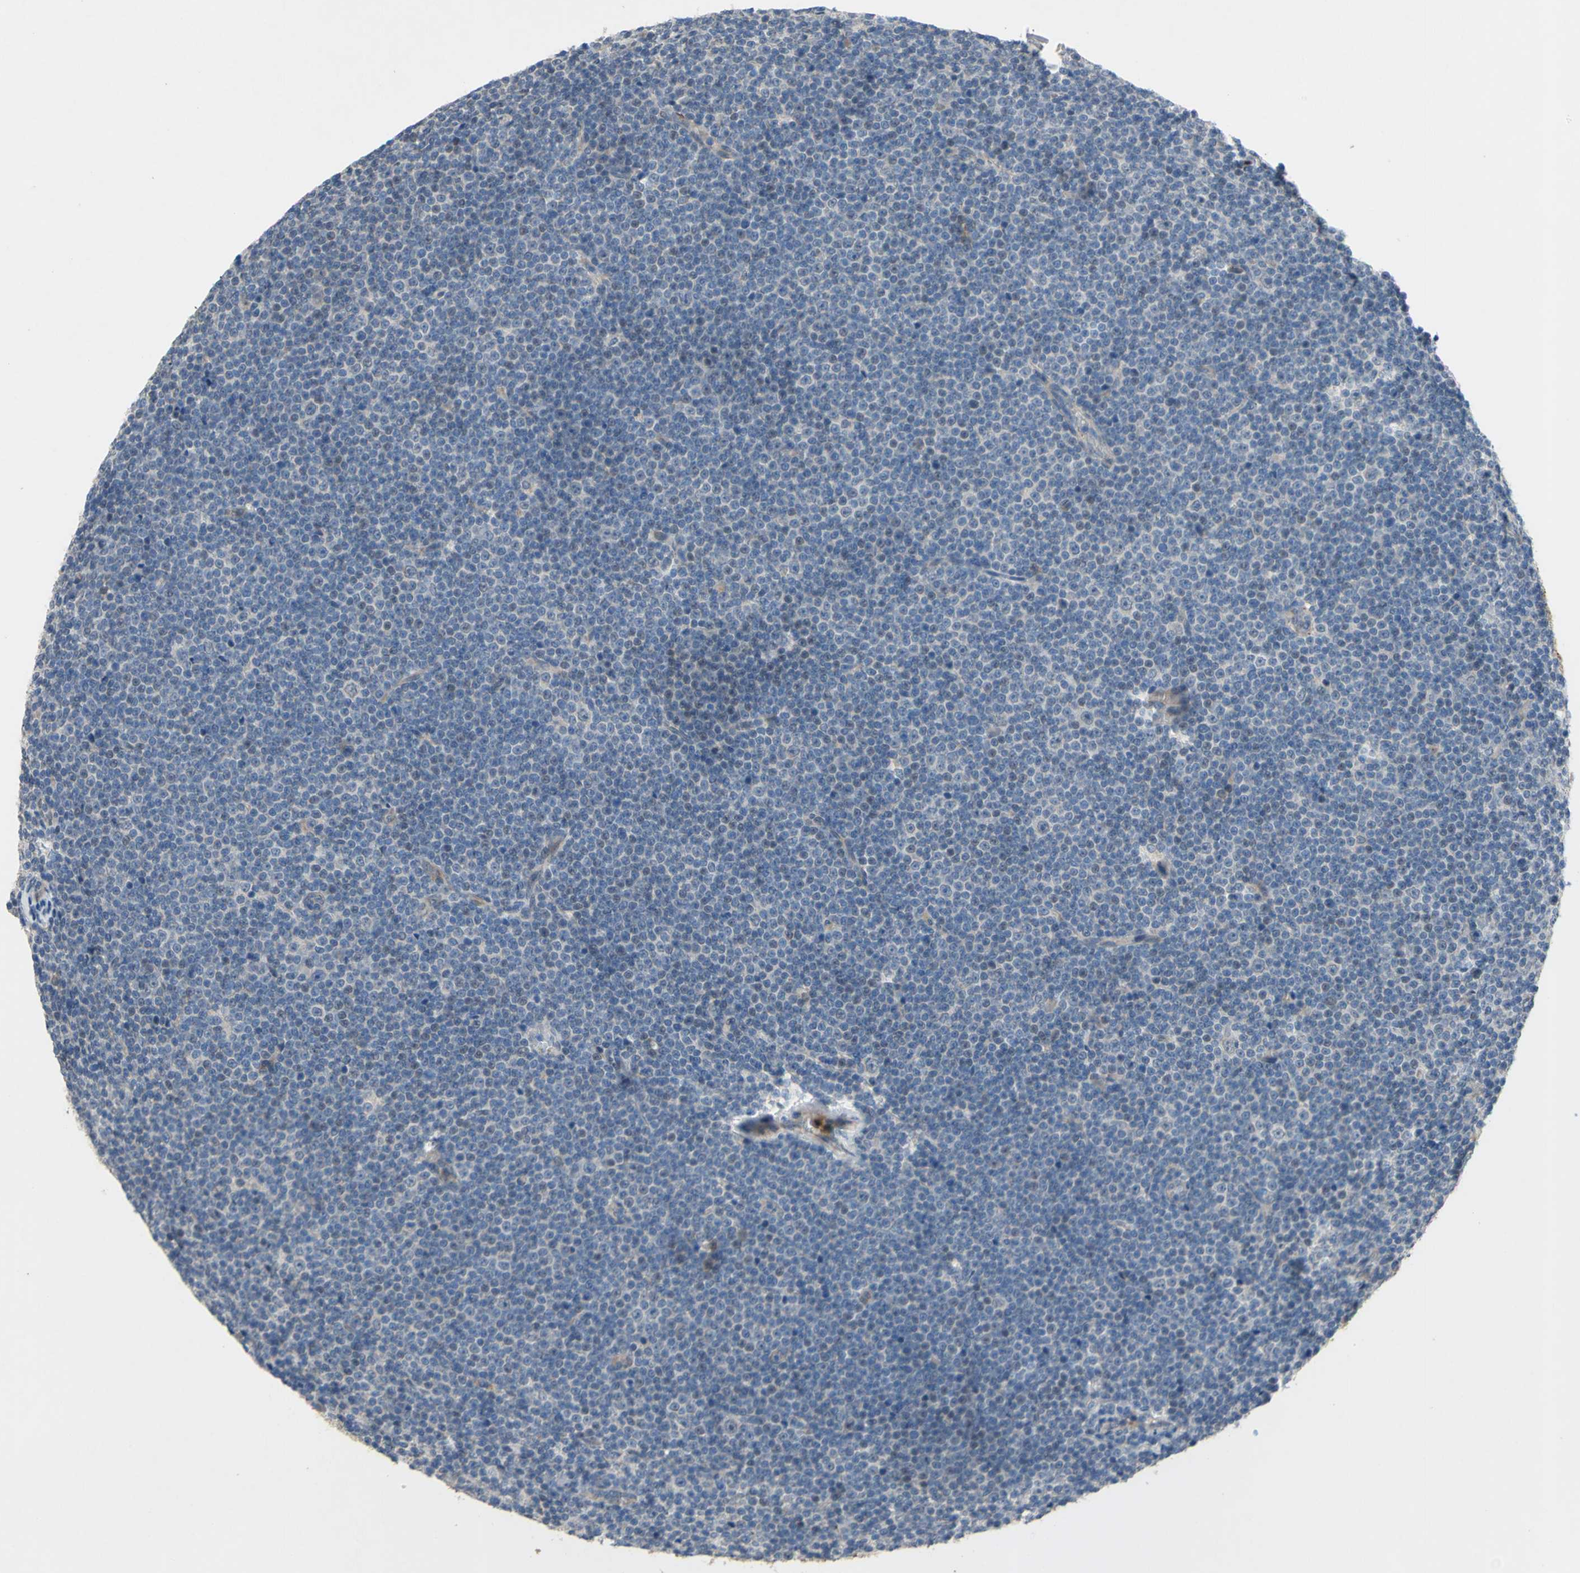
{"staining": {"intensity": "weak", "quantity": ">75%", "location": "cytoplasmic/membranous"}, "tissue": "lymphoma", "cell_type": "Tumor cells", "image_type": "cancer", "snomed": [{"axis": "morphology", "description": "Malignant lymphoma, non-Hodgkin's type, Low grade"}, {"axis": "topography", "description": "Lymph node"}], "caption": "This is an image of IHC staining of malignant lymphoma, non-Hodgkin's type (low-grade), which shows weak positivity in the cytoplasmic/membranous of tumor cells.", "gene": "GRAMD2B", "patient": {"sex": "female", "age": 67}}